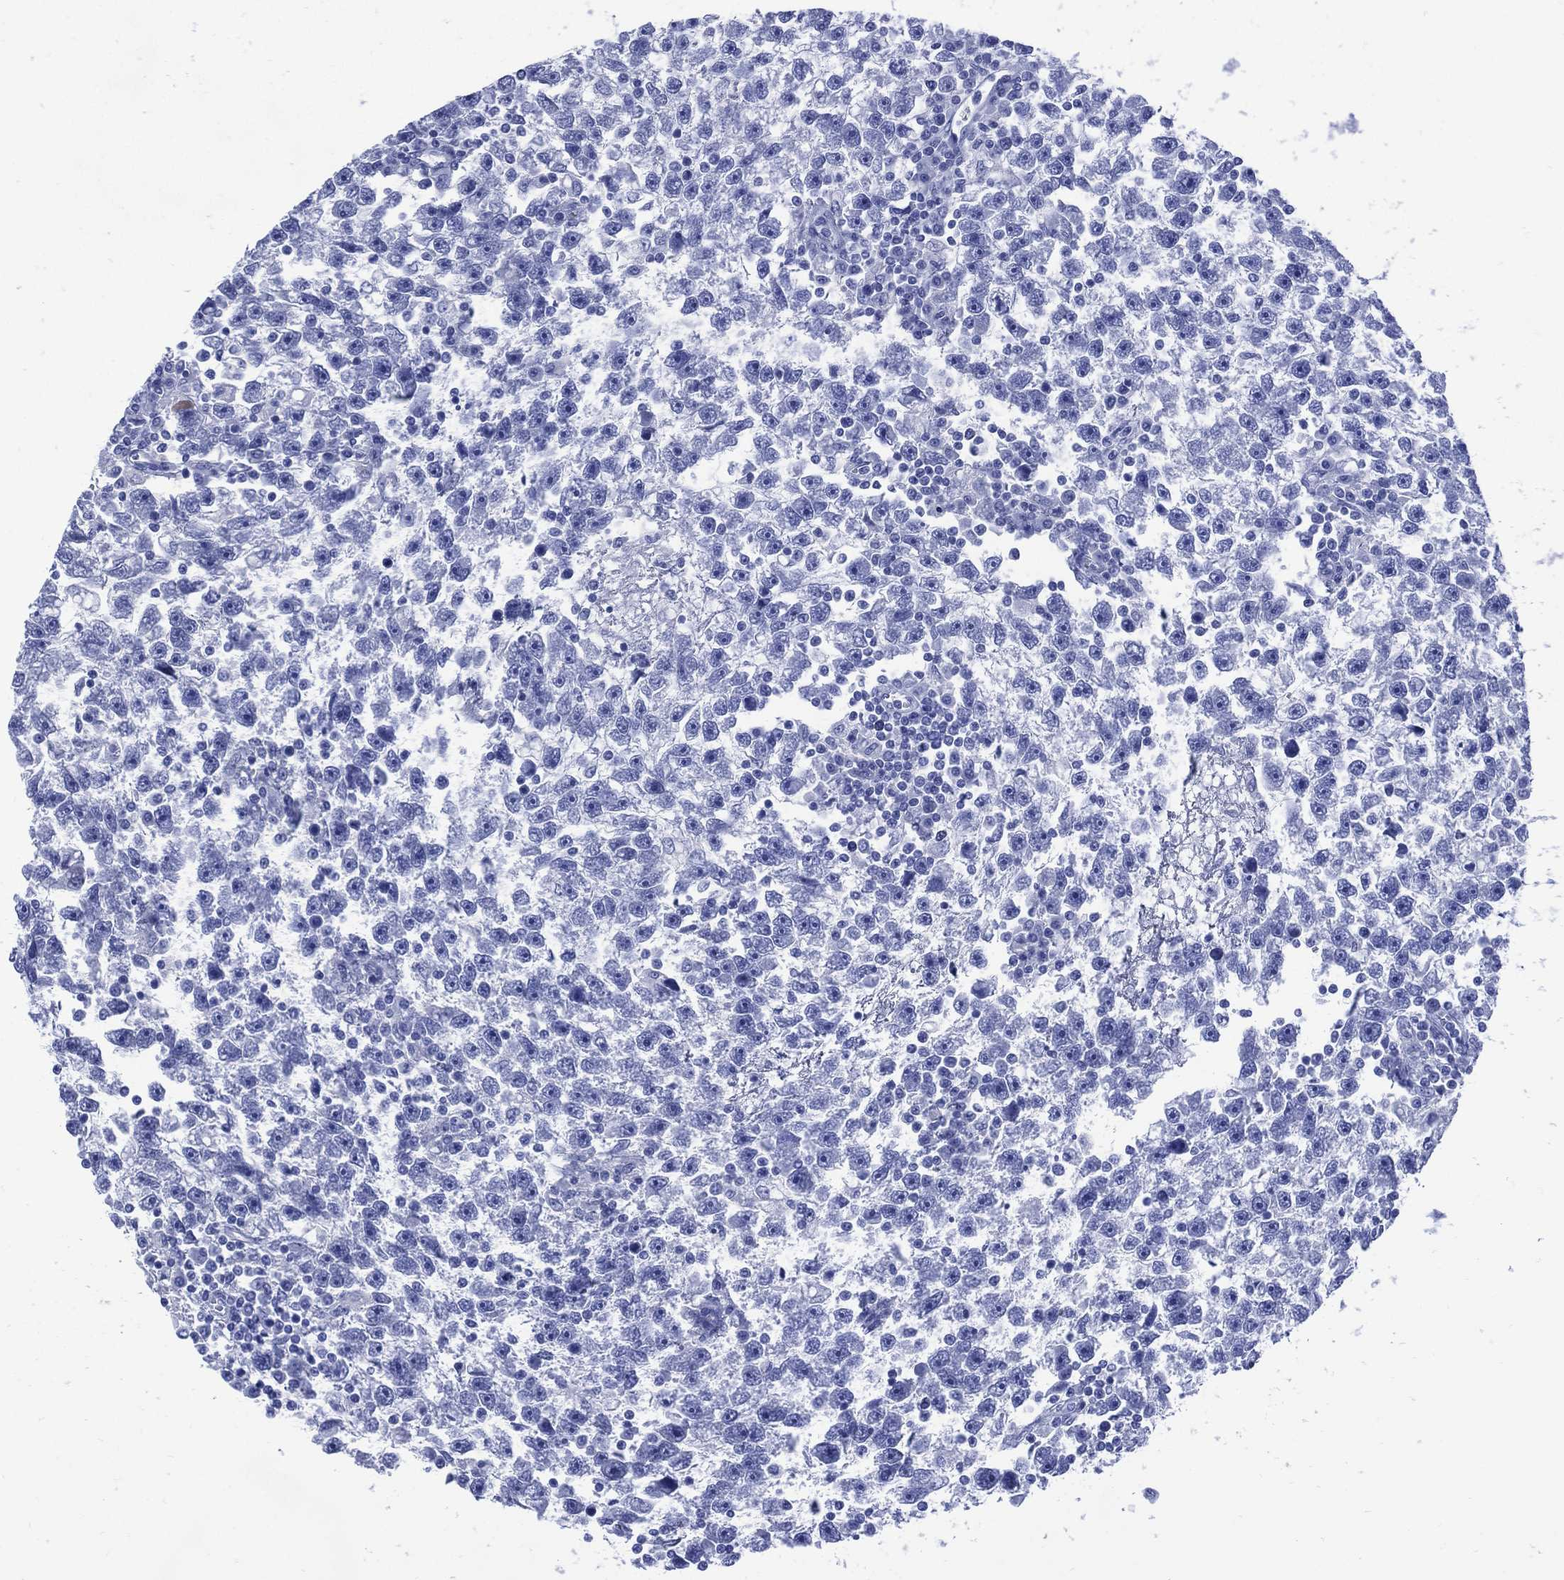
{"staining": {"intensity": "negative", "quantity": "none", "location": "none"}, "tissue": "testis cancer", "cell_type": "Tumor cells", "image_type": "cancer", "snomed": [{"axis": "morphology", "description": "Seminoma, NOS"}, {"axis": "topography", "description": "Testis"}], "caption": "There is no significant positivity in tumor cells of seminoma (testis). (DAB (3,3'-diaminobenzidine) IHC visualized using brightfield microscopy, high magnification).", "gene": "SHCBP1L", "patient": {"sex": "male", "age": 47}}